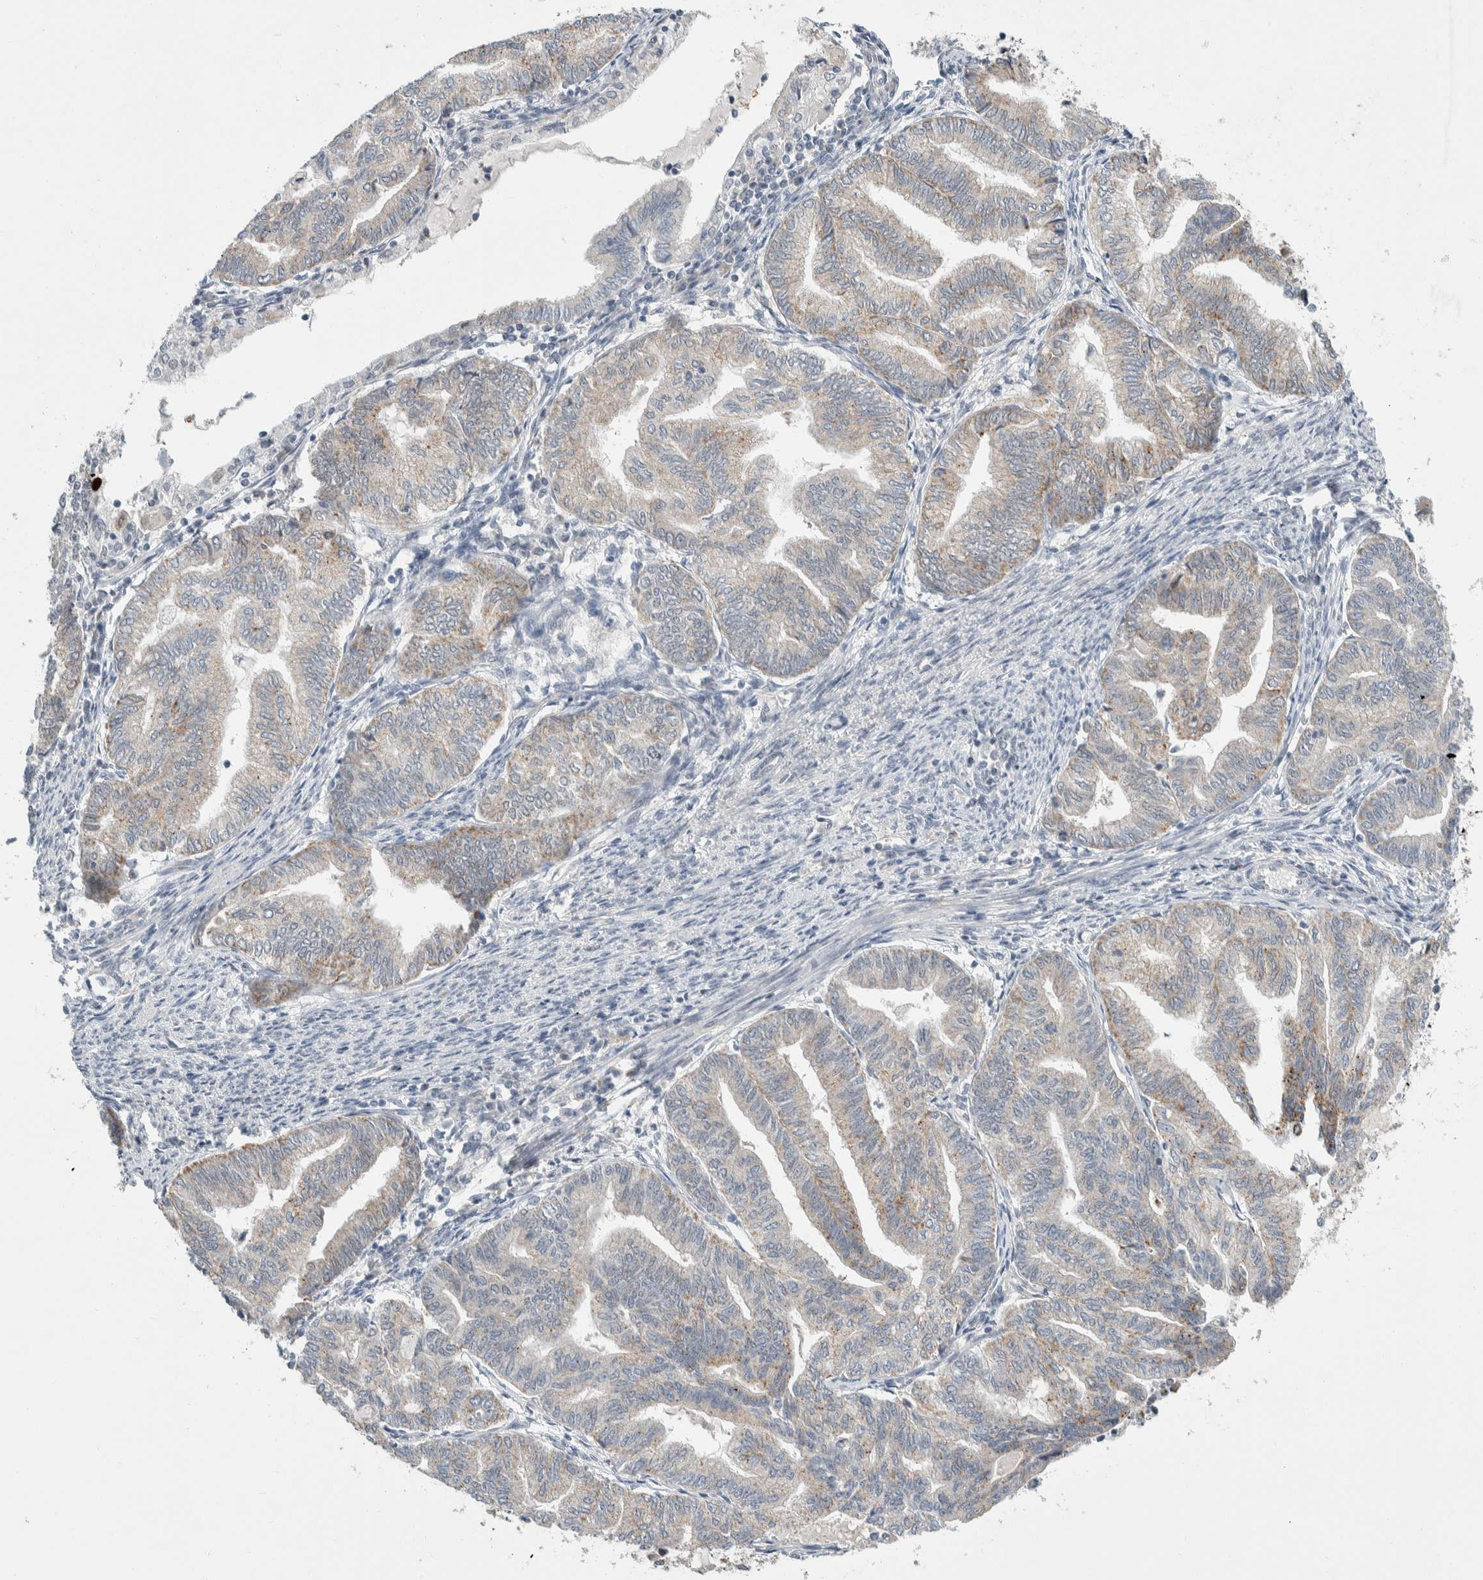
{"staining": {"intensity": "weak", "quantity": "<25%", "location": "cytoplasmic/membranous"}, "tissue": "endometrial cancer", "cell_type": "Tumor cells", "image_type": "cancer", "snomed": [{"axis": "morphology", "description": "Adenocarcinoma, NOS"}, {"axis": "topography", "description": "Endometrium"}], "caption": "A micrograph of human endometrial cancer (adenocarcinoma) is negative for staining in tumor cells.", "gene": "SHPK", "patient": {"sex": "female", "age": 79}}